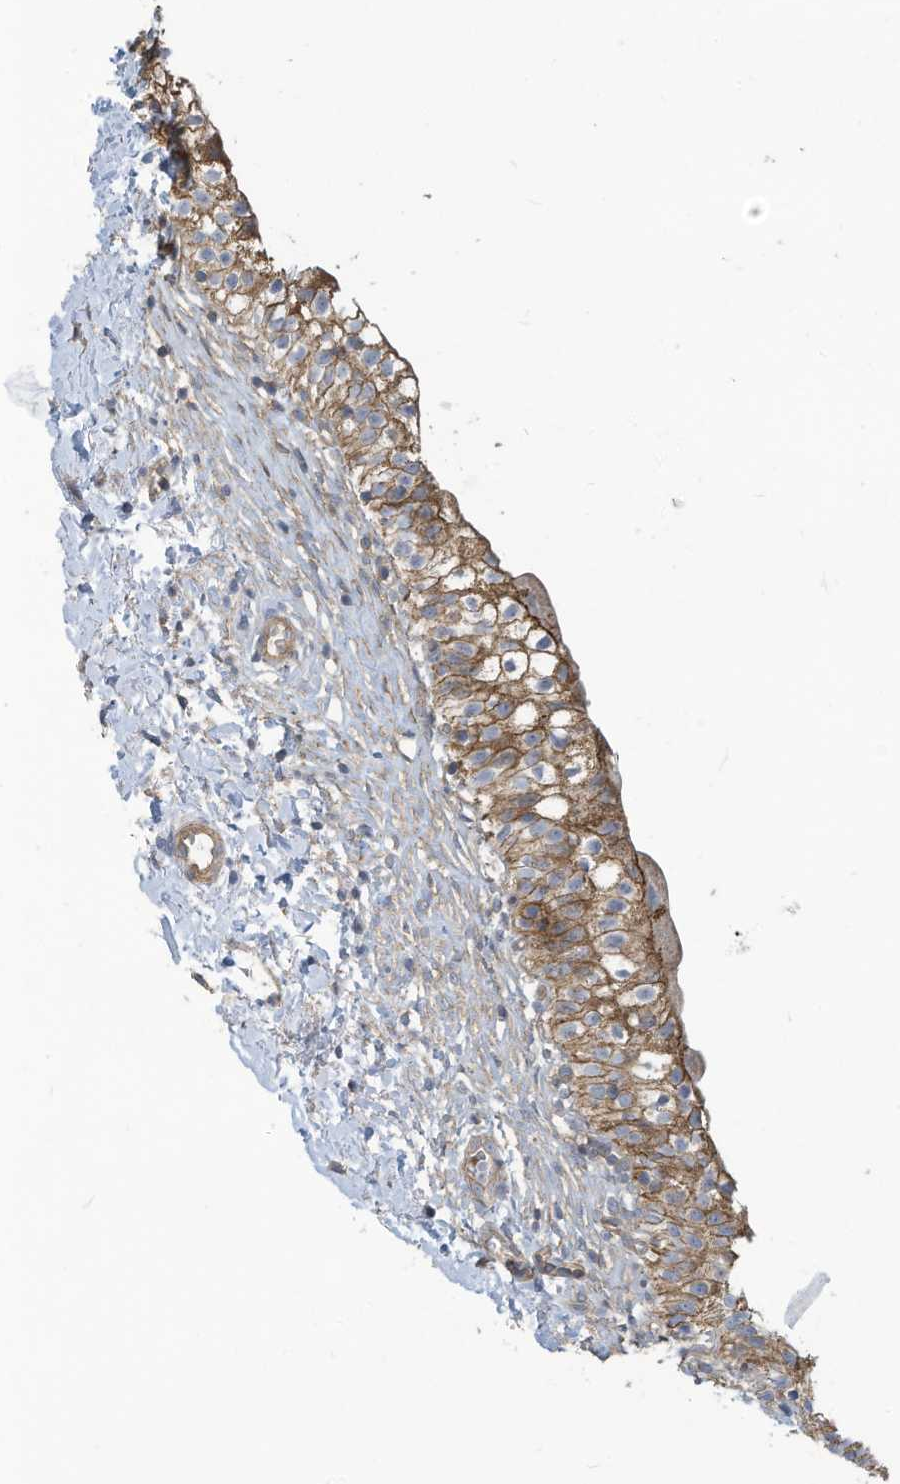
{"staining": {"intensity": "moderate", "quantity": ">75%", "location": "cytoplasmic/membranous"}, "tissue": "urinary bladder", "cell_type": "Urothelial cells", "image_type": "normal", "snomed": [{"axis": "morphology", "description": "Normal tissue, NOS"}, {"axis": "topography", "description": "Urinary bladder"}], "caption": "A histopathology image of urinary bladder stained for a protein exhibits moderate cytoplasmic/membranous brown staining in urothelial cells. The staining was performed using DAB (3,3'-diaminobenzidine) to visualize the protein expression in brown, while the nuclei were stained in blue with hematoxylin (Magnification: 20x).", "gene": "ADAT2", "patient": {"sex": "male", "age": 55}}